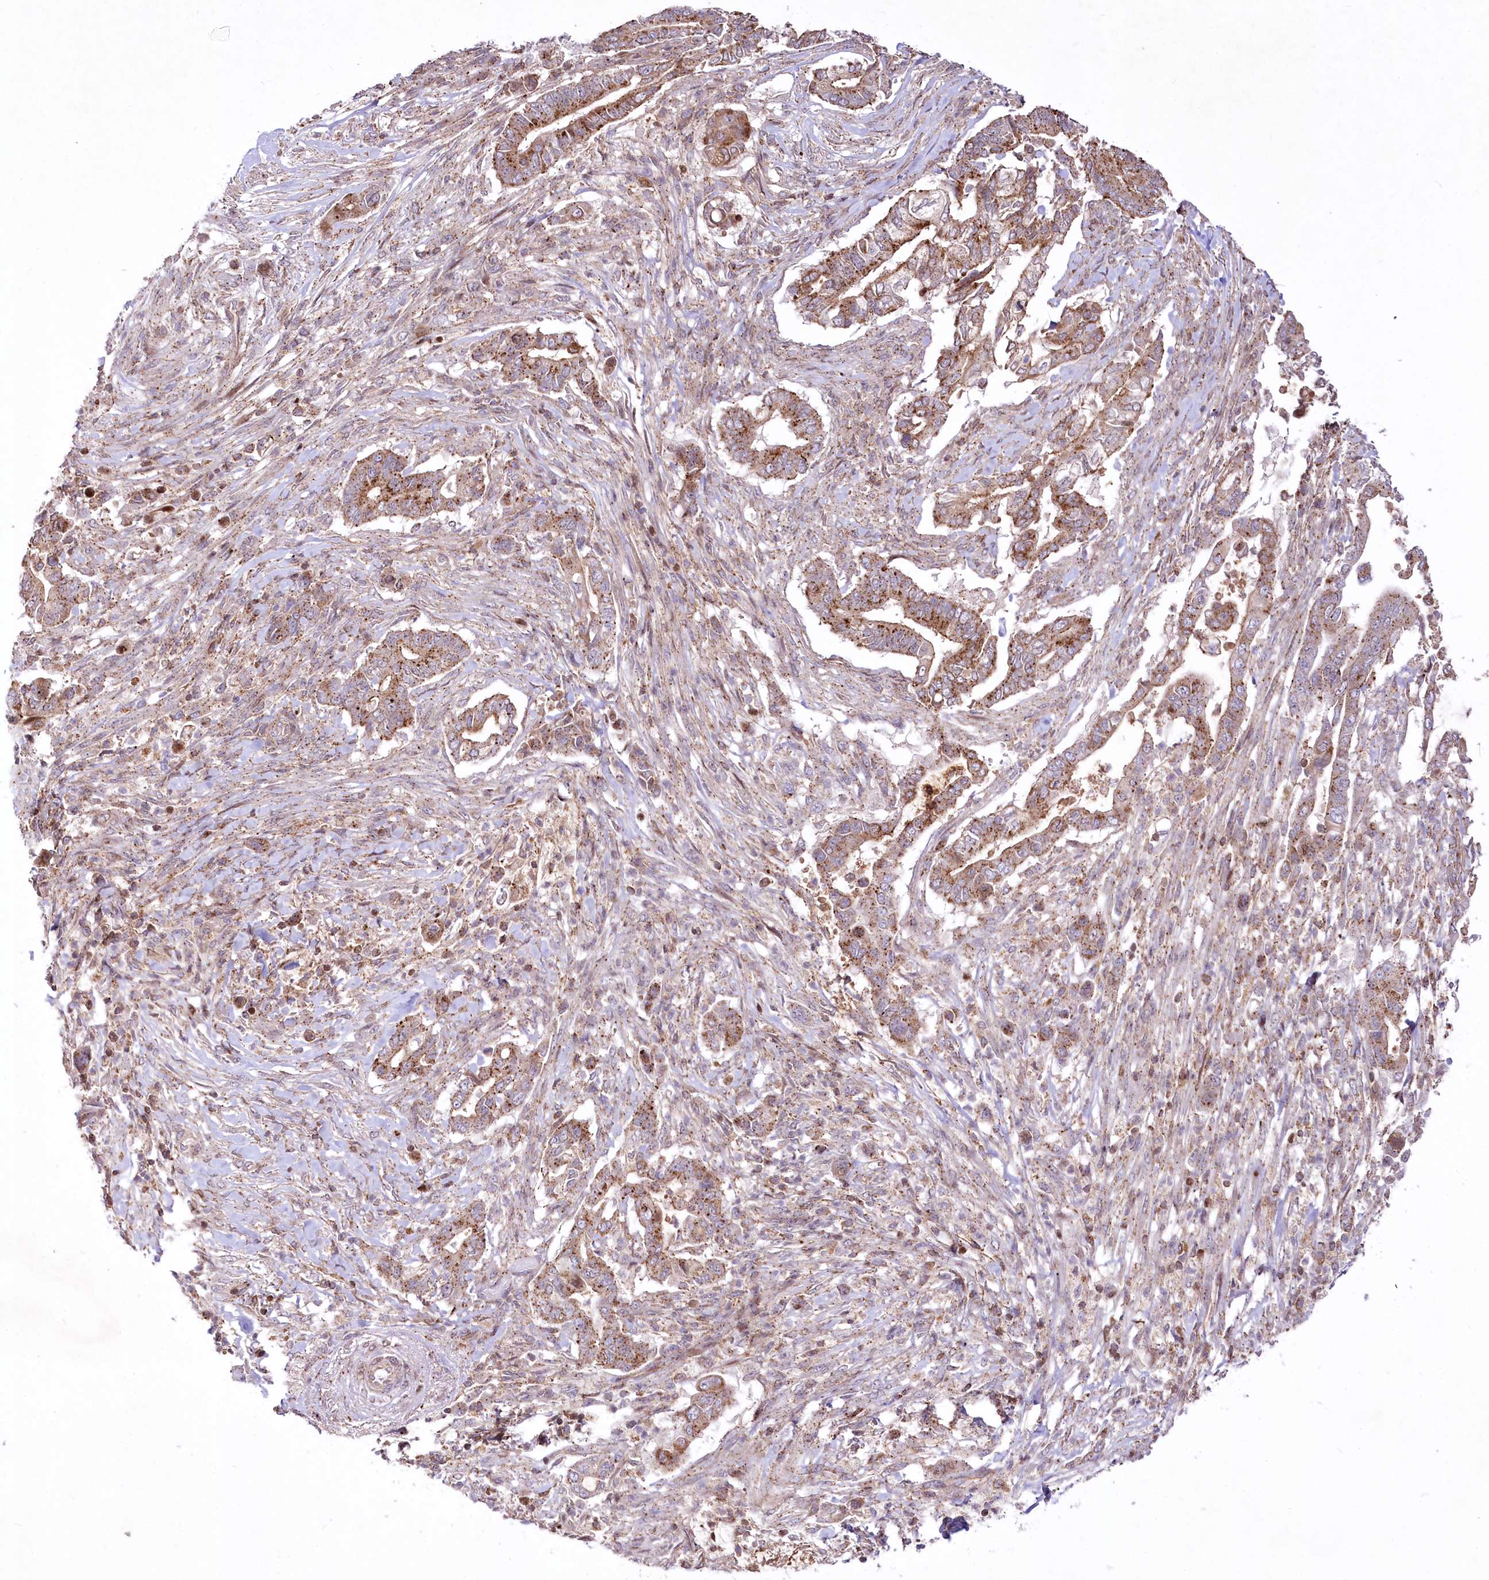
{"staining": {"intensity": "moderate", "quantity": ">75%", "location": "cytoplasmic/membranous"}, "tissue": "pancreatic cancer", "cell_type": "Tumor cells", "image_type": "cancer", "snomed": [{"axis": "morphology", "description": "Adenocarcinoma, NOS"}, {"axis": "topography", "description": "Pancreas"}], "caption": "There is medium levels of moderate cytoplasmic/membranous staining in tumor cells of pancreatic cancer (adenocarcinoma), as demonstrated by immunohistochemical staining (brown color).", "gene": "ZFYVE27", "patient": {"sex": "male", "age": 68}}